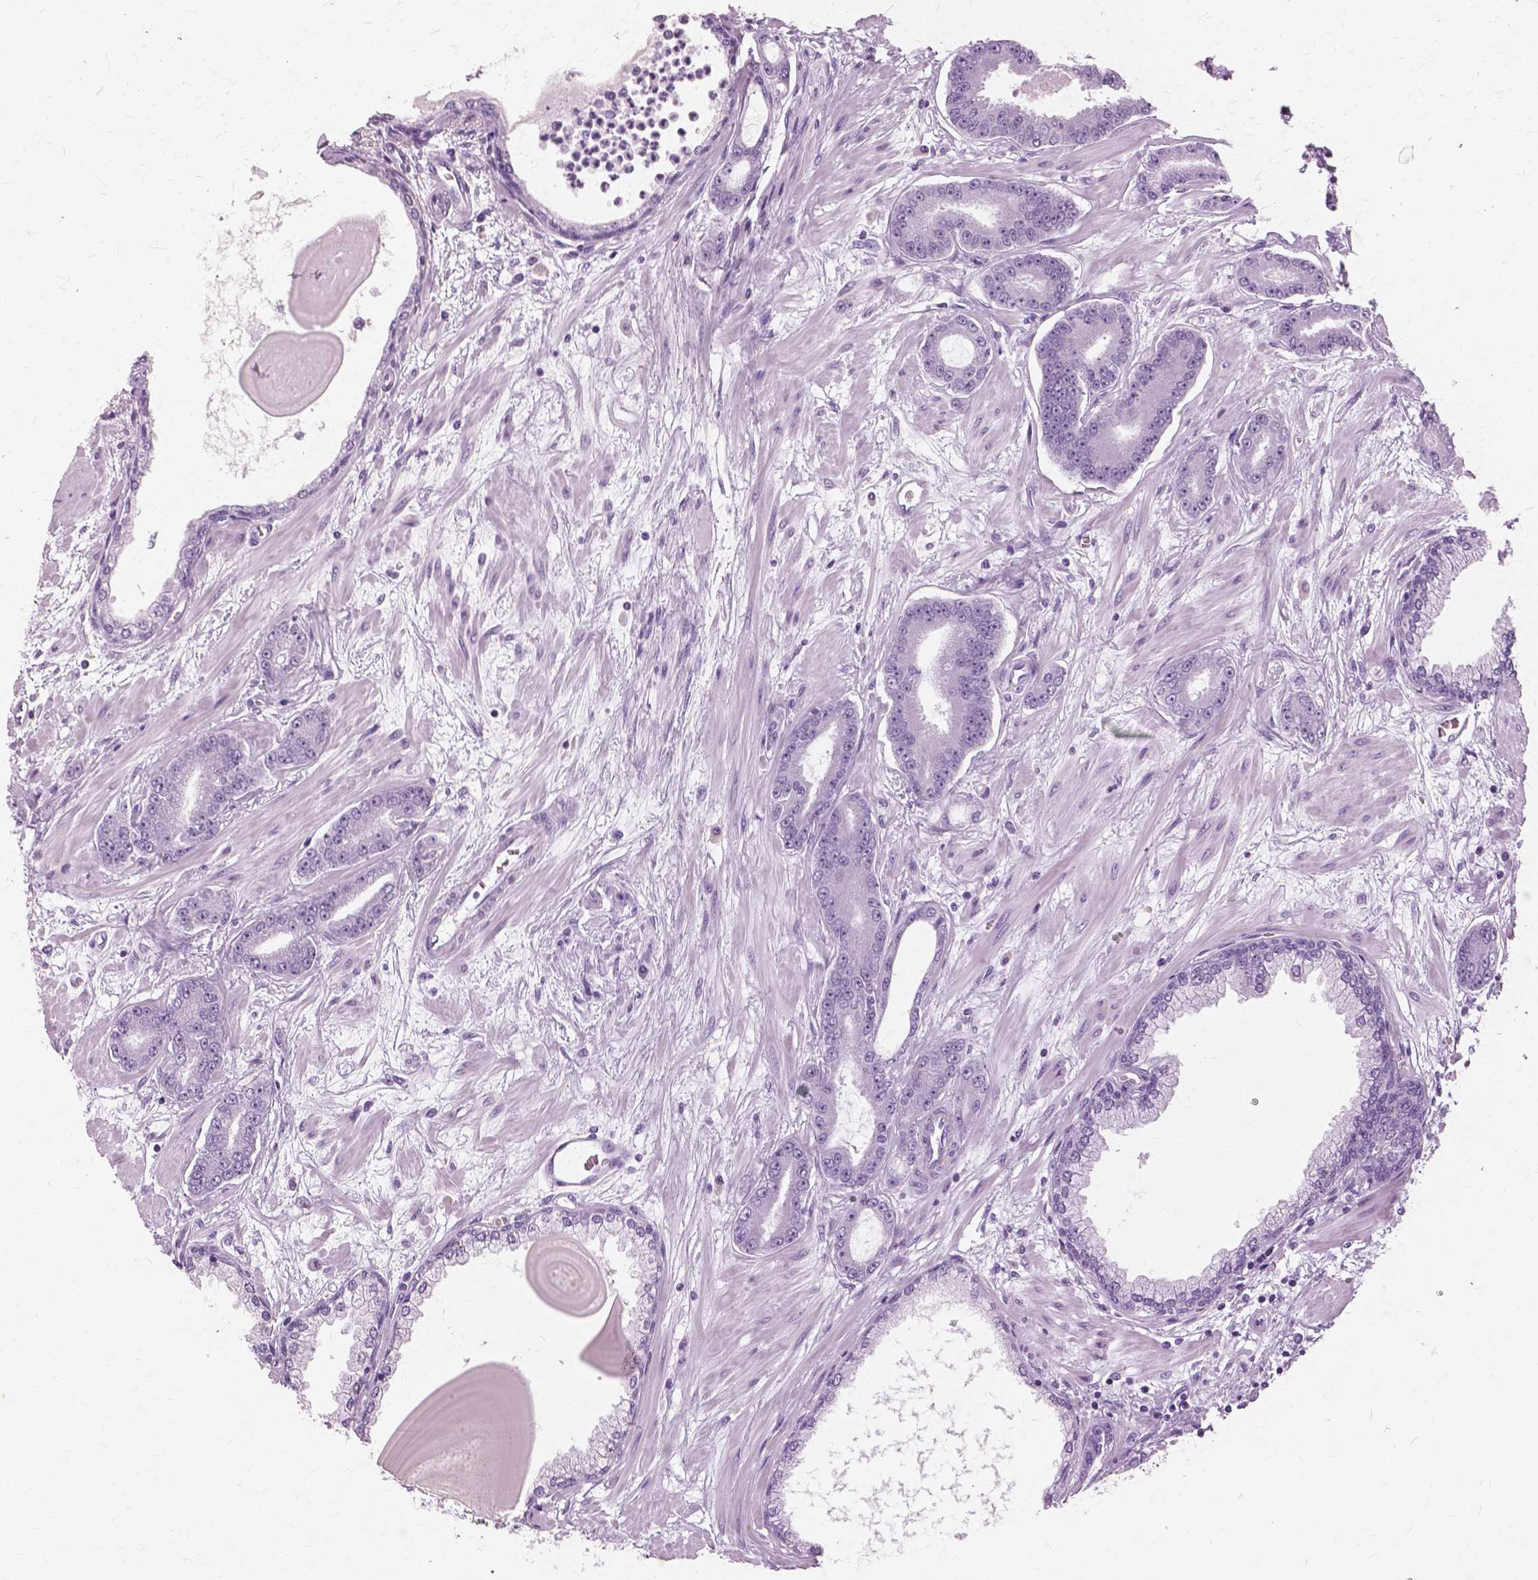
{"staining": {"intensity": "negative", "quantity": "none", "location": "none"}, "tissue": "prostate cancer", "cell_type": "Tumor cells", "image_type": "cancer", "snomed": [{"axis": "morphology", "description": "Adenocarcinoma, Low grade"}, {"axis": "topography", "description": "Prostate"}], "caption": "Prostate cancer (low-grade adenocarcinoma) stained for a protein using immunohistochemistry (IHC) reveals no staining tumor cells.", "gene": "SFTPD", "patient": {"sex": "male", "age": 64}}